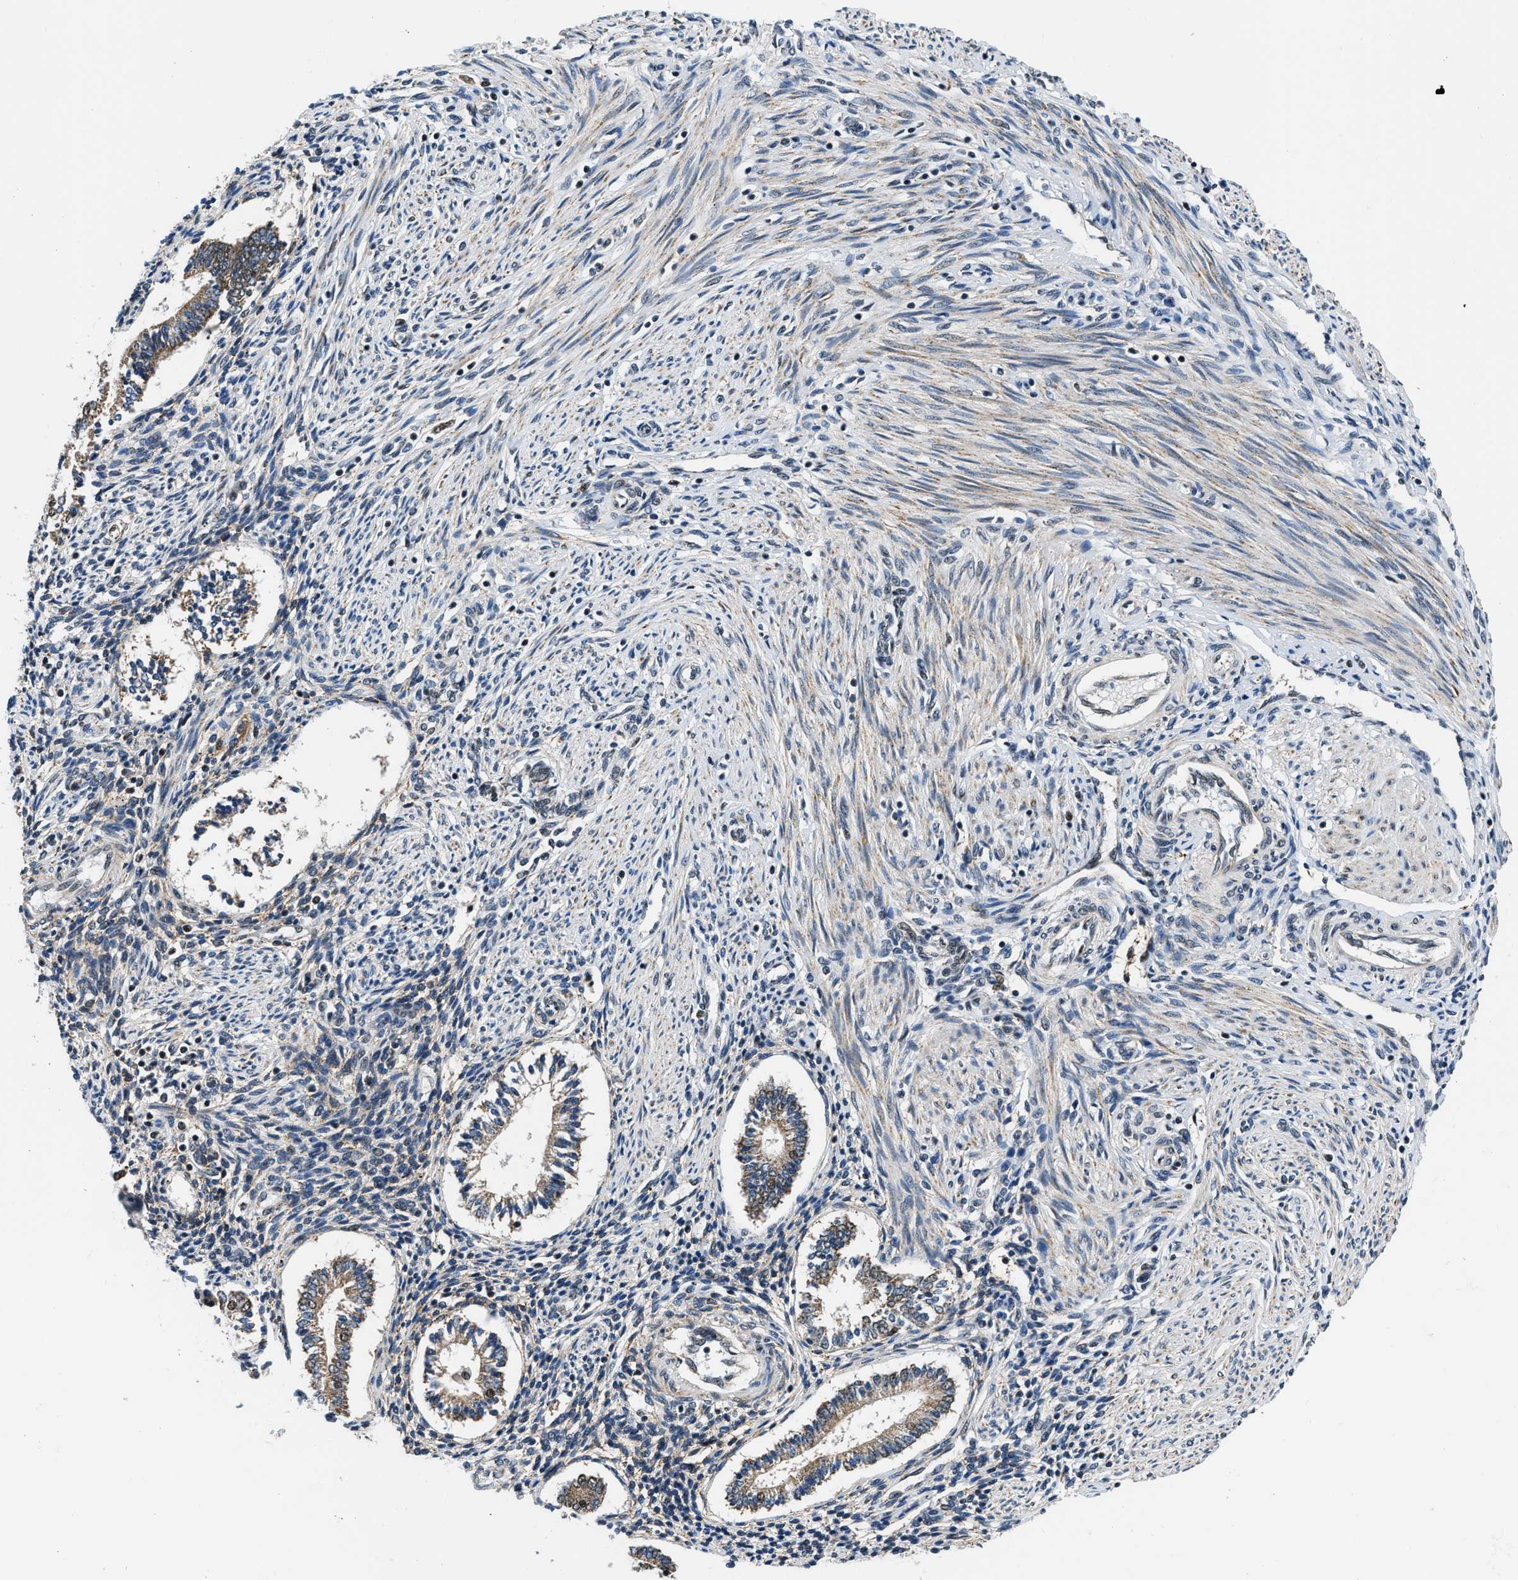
{"staining": {"intensity": "negative", "quantity": "none", "location": "none"}, "tissue": "endometrium", "cell_type": "Cells in endometrial stroma", "image_type": "normal", "snomed": [{"axis": "morphology", "description": "Normal tissue, NOS"}, {"axis": "topography", "description": "Endometrium"}], "caption": "DAB immunohistochemical staining of normal human endometrium exhibits no significant positivity in cells in endometrial stroma.", "gene": "KDM3B", "patient": {"sex": "female", "age": 42}}